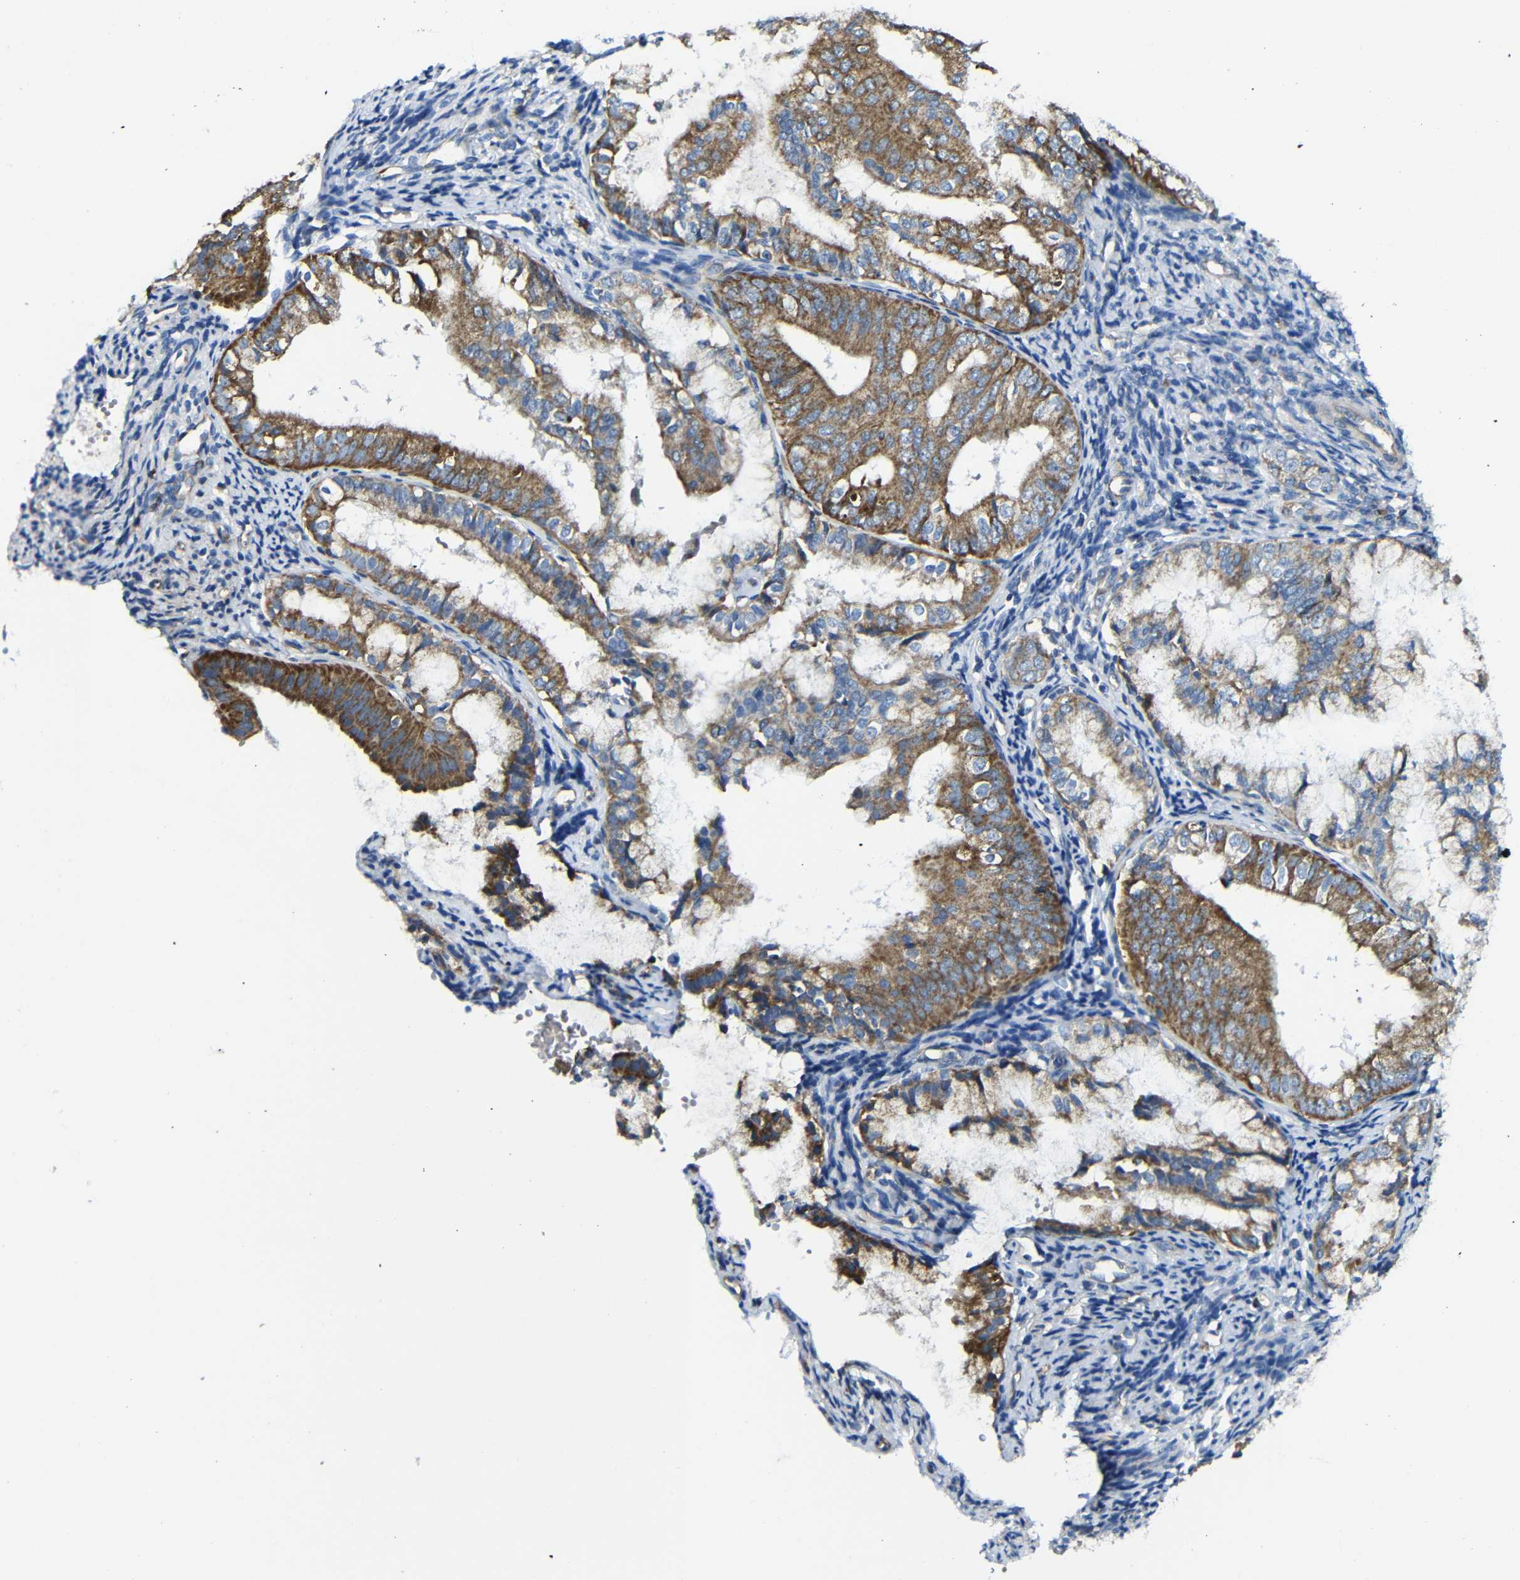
{"staining": {"intensity": "moderate", "quantity": ">75%", "location": "cytoplasmic/membranous"}, "tissue": "endometrial cancer", "cell_type": "Tumor cells", "image_type": "cancer", "snomed": [{"axis": "morphology", "description": "Adenocarcinoma, NOS"}, {"axis": "topography", "description": "Endometrium"}], "caption": "Immunohistochemistry (IHC) of adenocarcinoma (endometrial) displays medium levels of moderate cytoplasmic/membranous expression in approximately >75% of tumor cells.", "gene": "PDCD1LG2", "patient": {"sex": "female", "age": 63}}